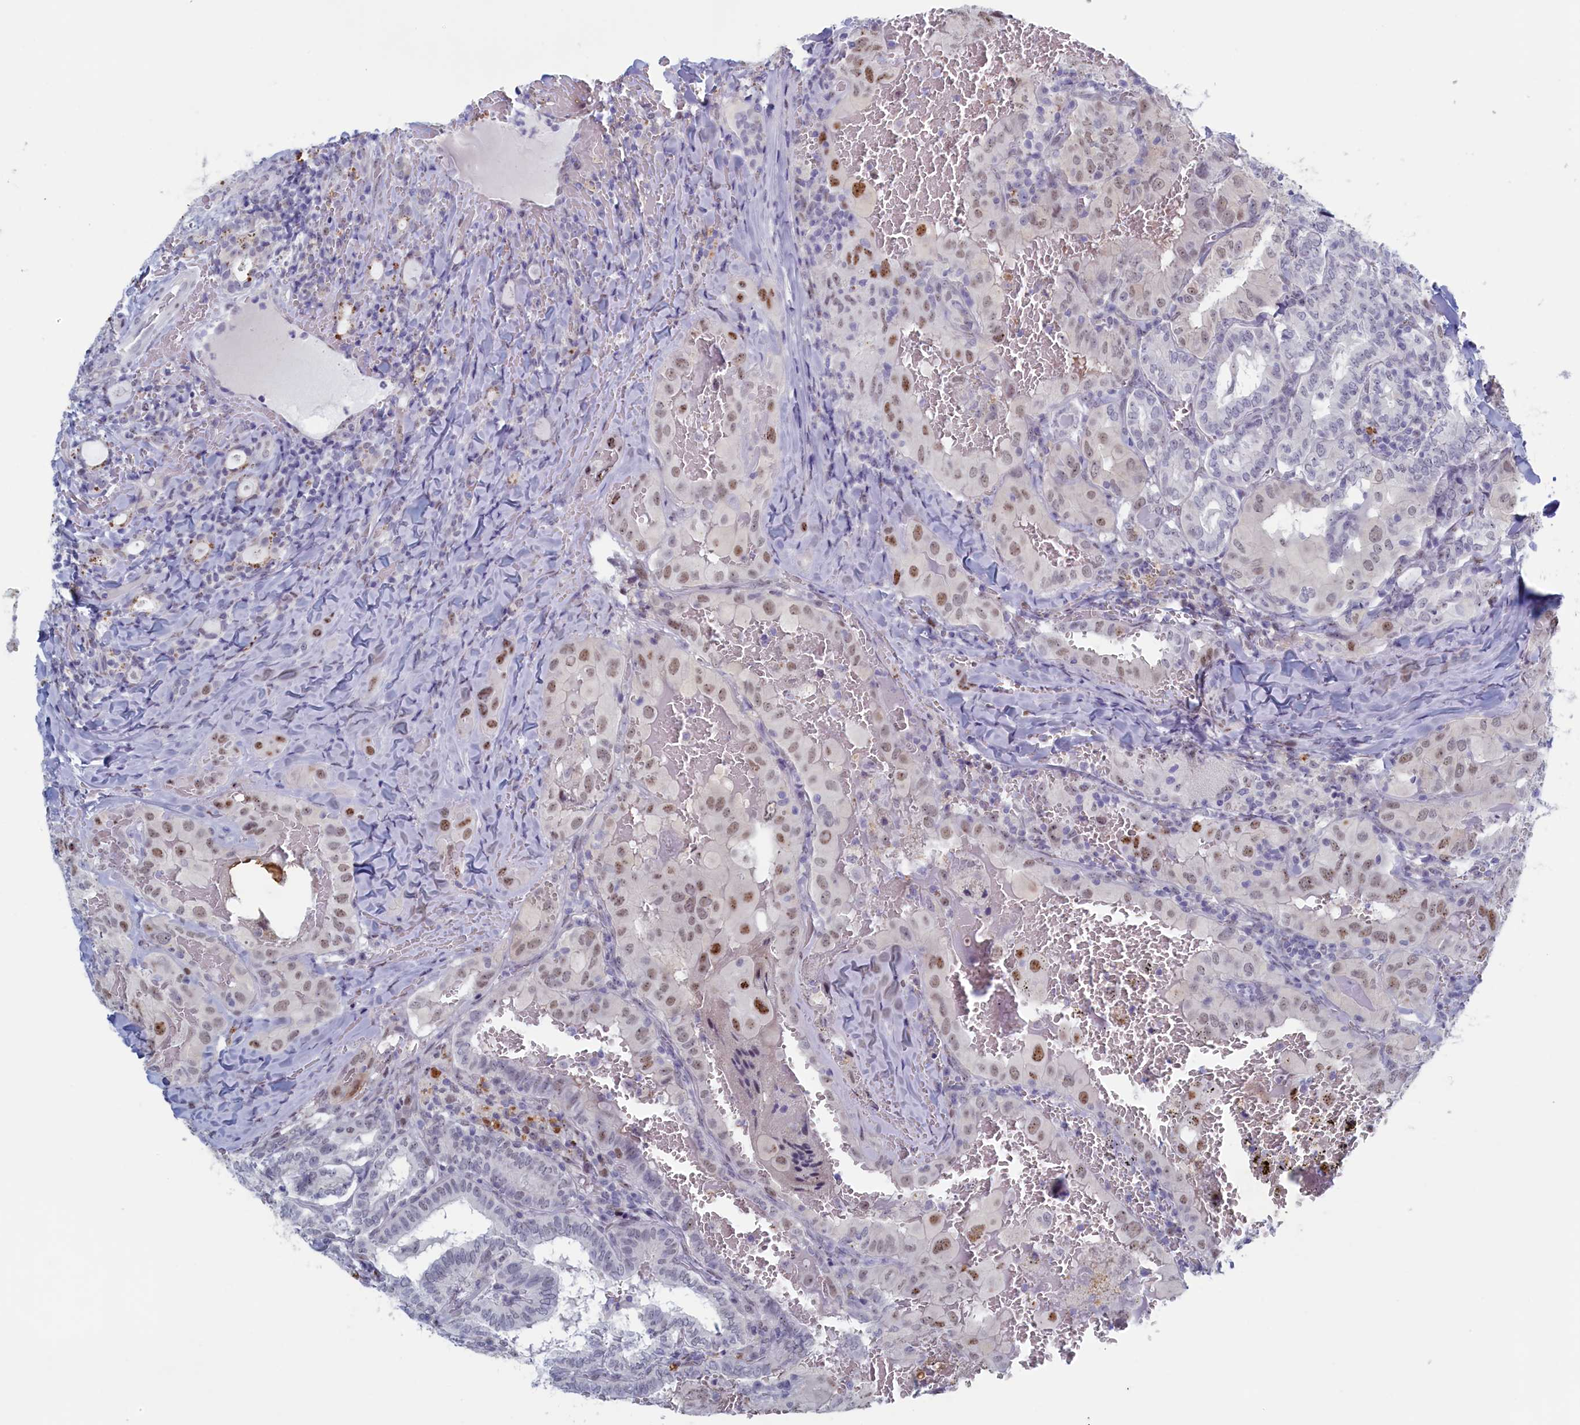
{"staining": {"intensity": "moderate", "quantity": "<25%", "location": "nuclear"}, "tissue": "thyroid cancer", "cell_type": "Tumor cells", "image_type": "cancer", "snomed": [{"axis": "morphology", "description": "Papillary adenocarcinoma, NOS"}, {"axis": "topography", "description": "Thyroid gland"}], "caption": "High-magnification brightfield microscopy of thyroid cancer stained with DAB (3,3'-diaminobenzidine) (brown) and counterstained with hematoxylin (blue). tumor cells exhibit moderate nuclear staining is appreciated in approximately<25% of cells.", "gene": "WDR76", "patient": {"sex": "female", "age": 72}}